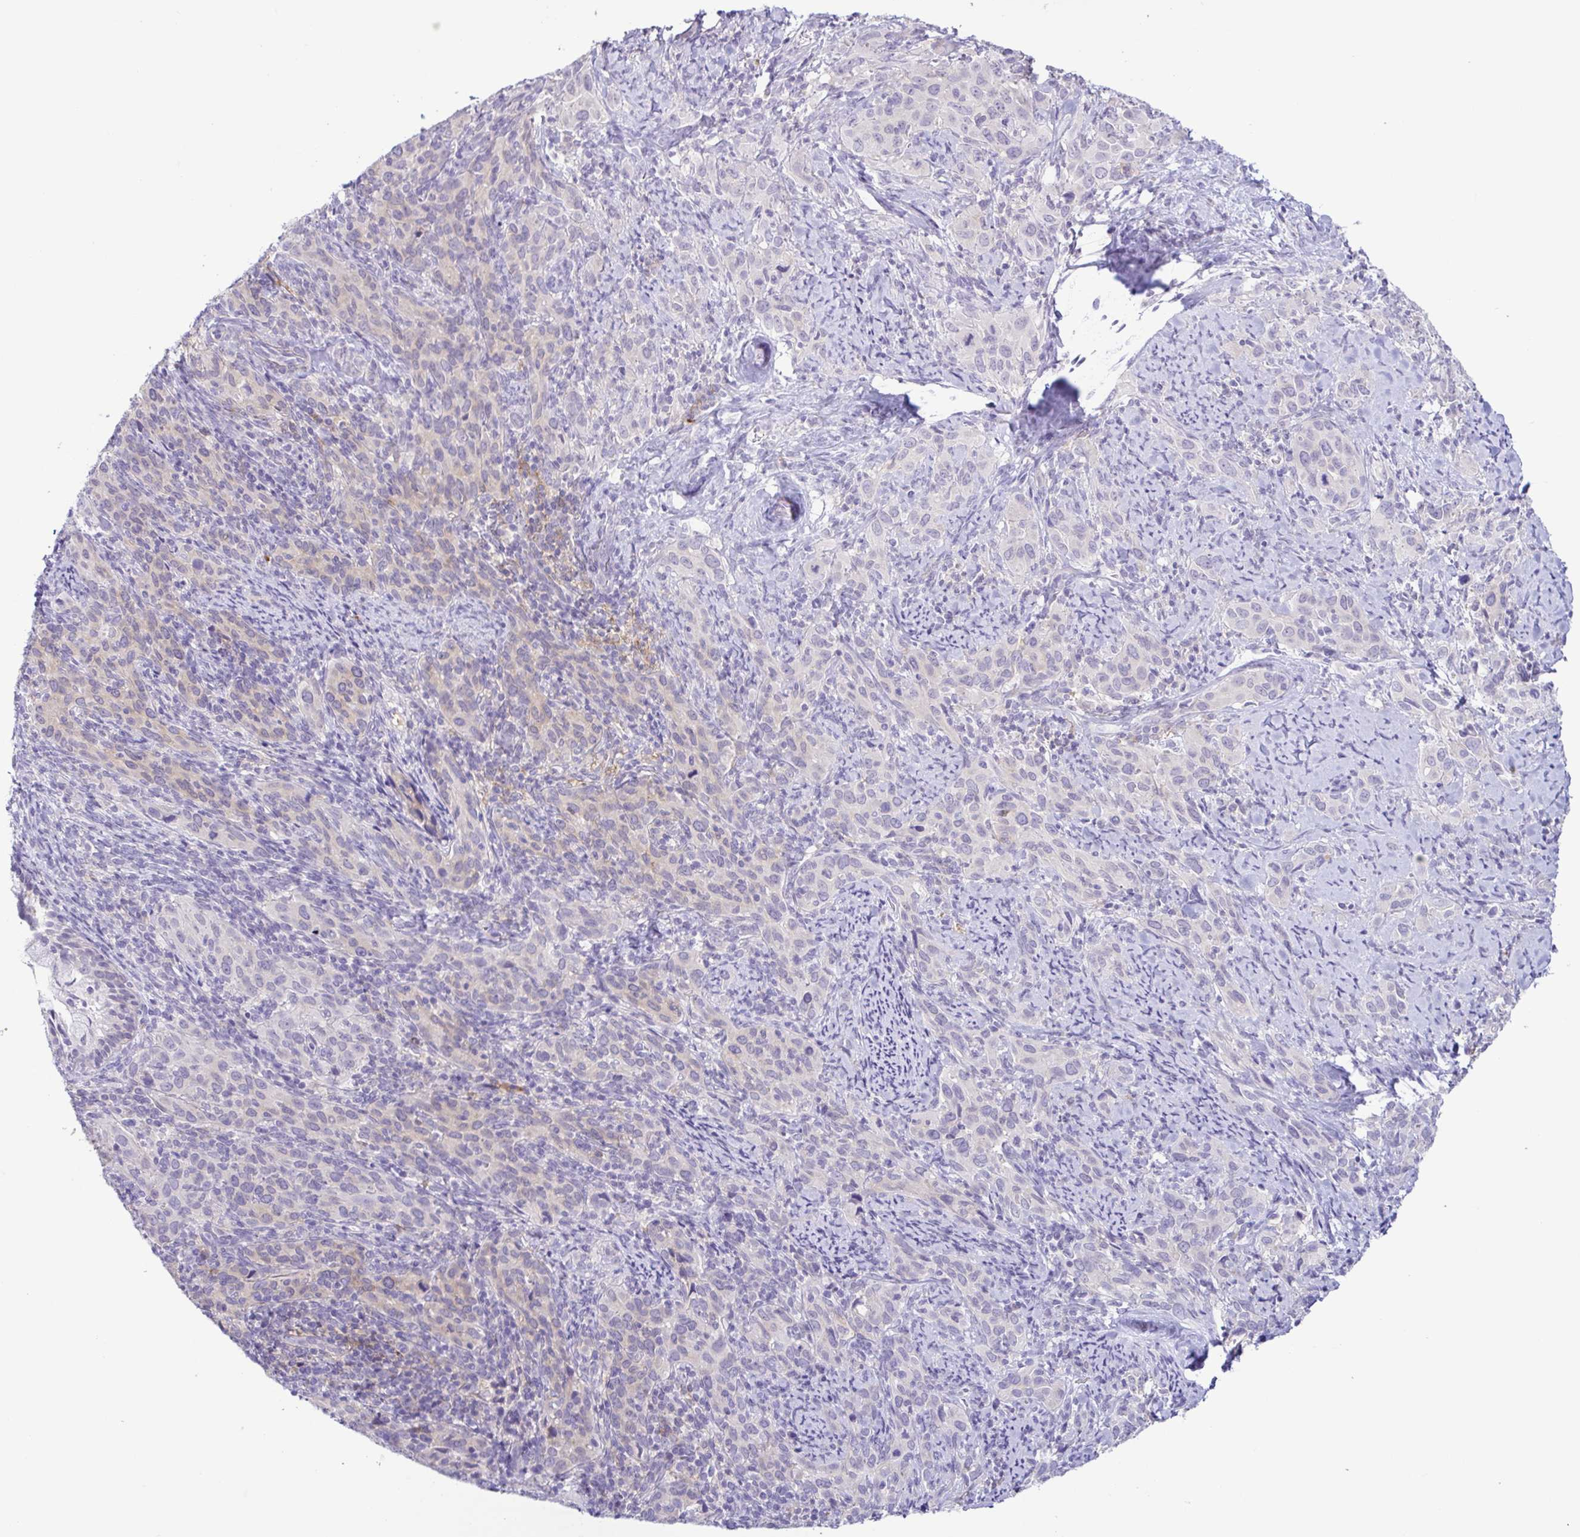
{"staining": {"intensity": "negative", "quantity": "none", "location": "none"}, "tissue": "cervical cancer", "cell_type": "Tumor cells", "image_type": "cancer", "snomed": [{"axis": "morphology", "description": "Squamous cell carcinoma, NOS"}, {"axis": "topography", "description": "Cervix"}], "caption": "Immunohistochemistry (IHC) of cervical squamous cell carcinoma exhibits no staining in tumor cells. (Immunohistochemistry, brightfield microscopy, high magnification).", "gene": "TERT", "patient": {"sex": "female", "age": 51}}